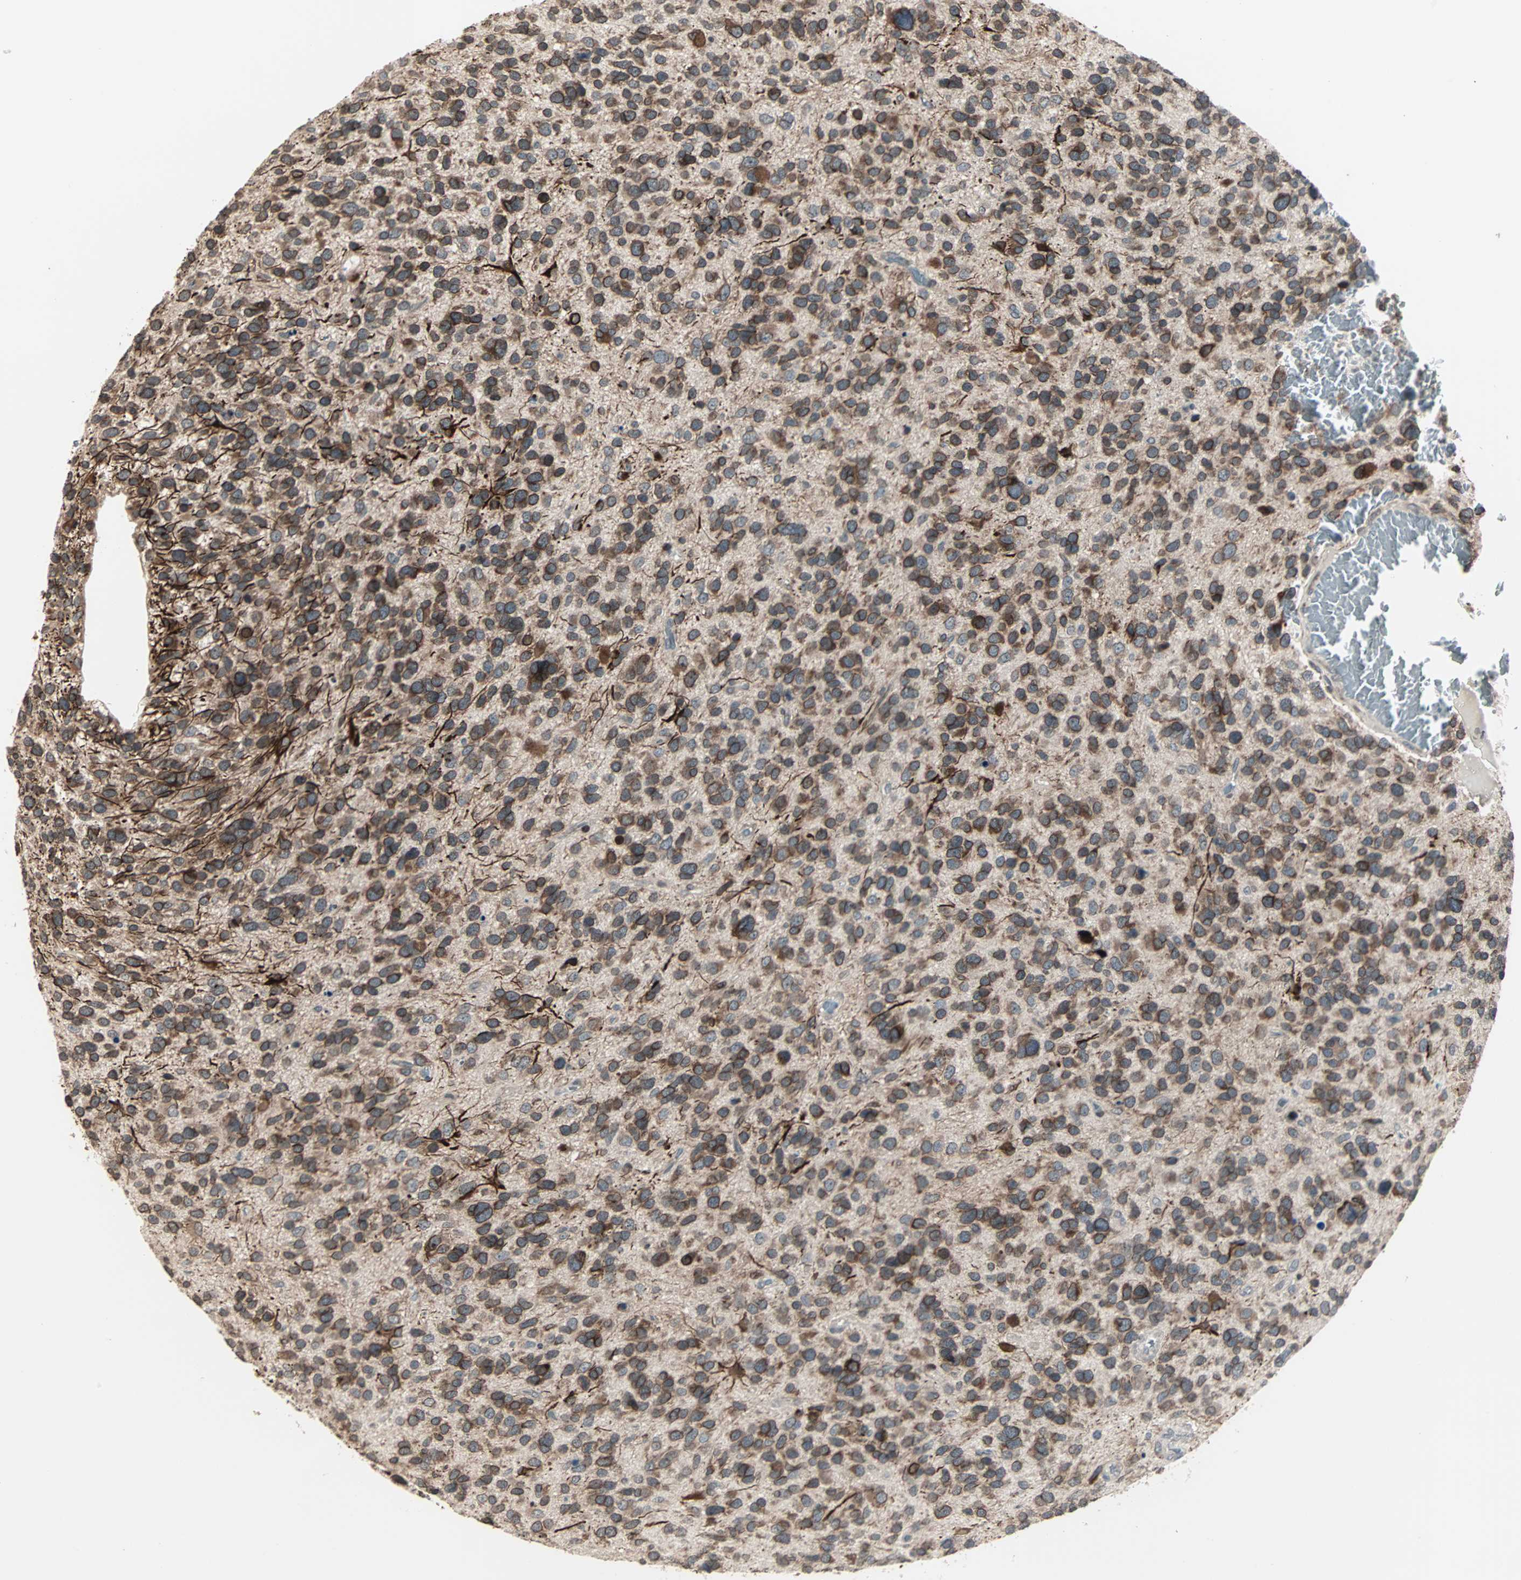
{"staining": {"intensity": "moderate", "quantity": ">75%", "location": "cytoplasmic/membranous,nuclear"}, "tissue": "glioma", "cell_type": "Tumor cells", "image_type": "cancer", "snomed": [{"axis": "morphology", "description": "Glioma, malignant, High grade"}, {"axis": "topography", "description": "Brain"}], "caption": "DAB (3,3'-diaminobenzidine) immunohistochemical staining of glioma displays moderate cytoplasmic/membranous and nuclear protein positivity in approximately >75% of tumor cells.", "gene": "CBLC", "patient": {"sex": "female", "age": 58}}